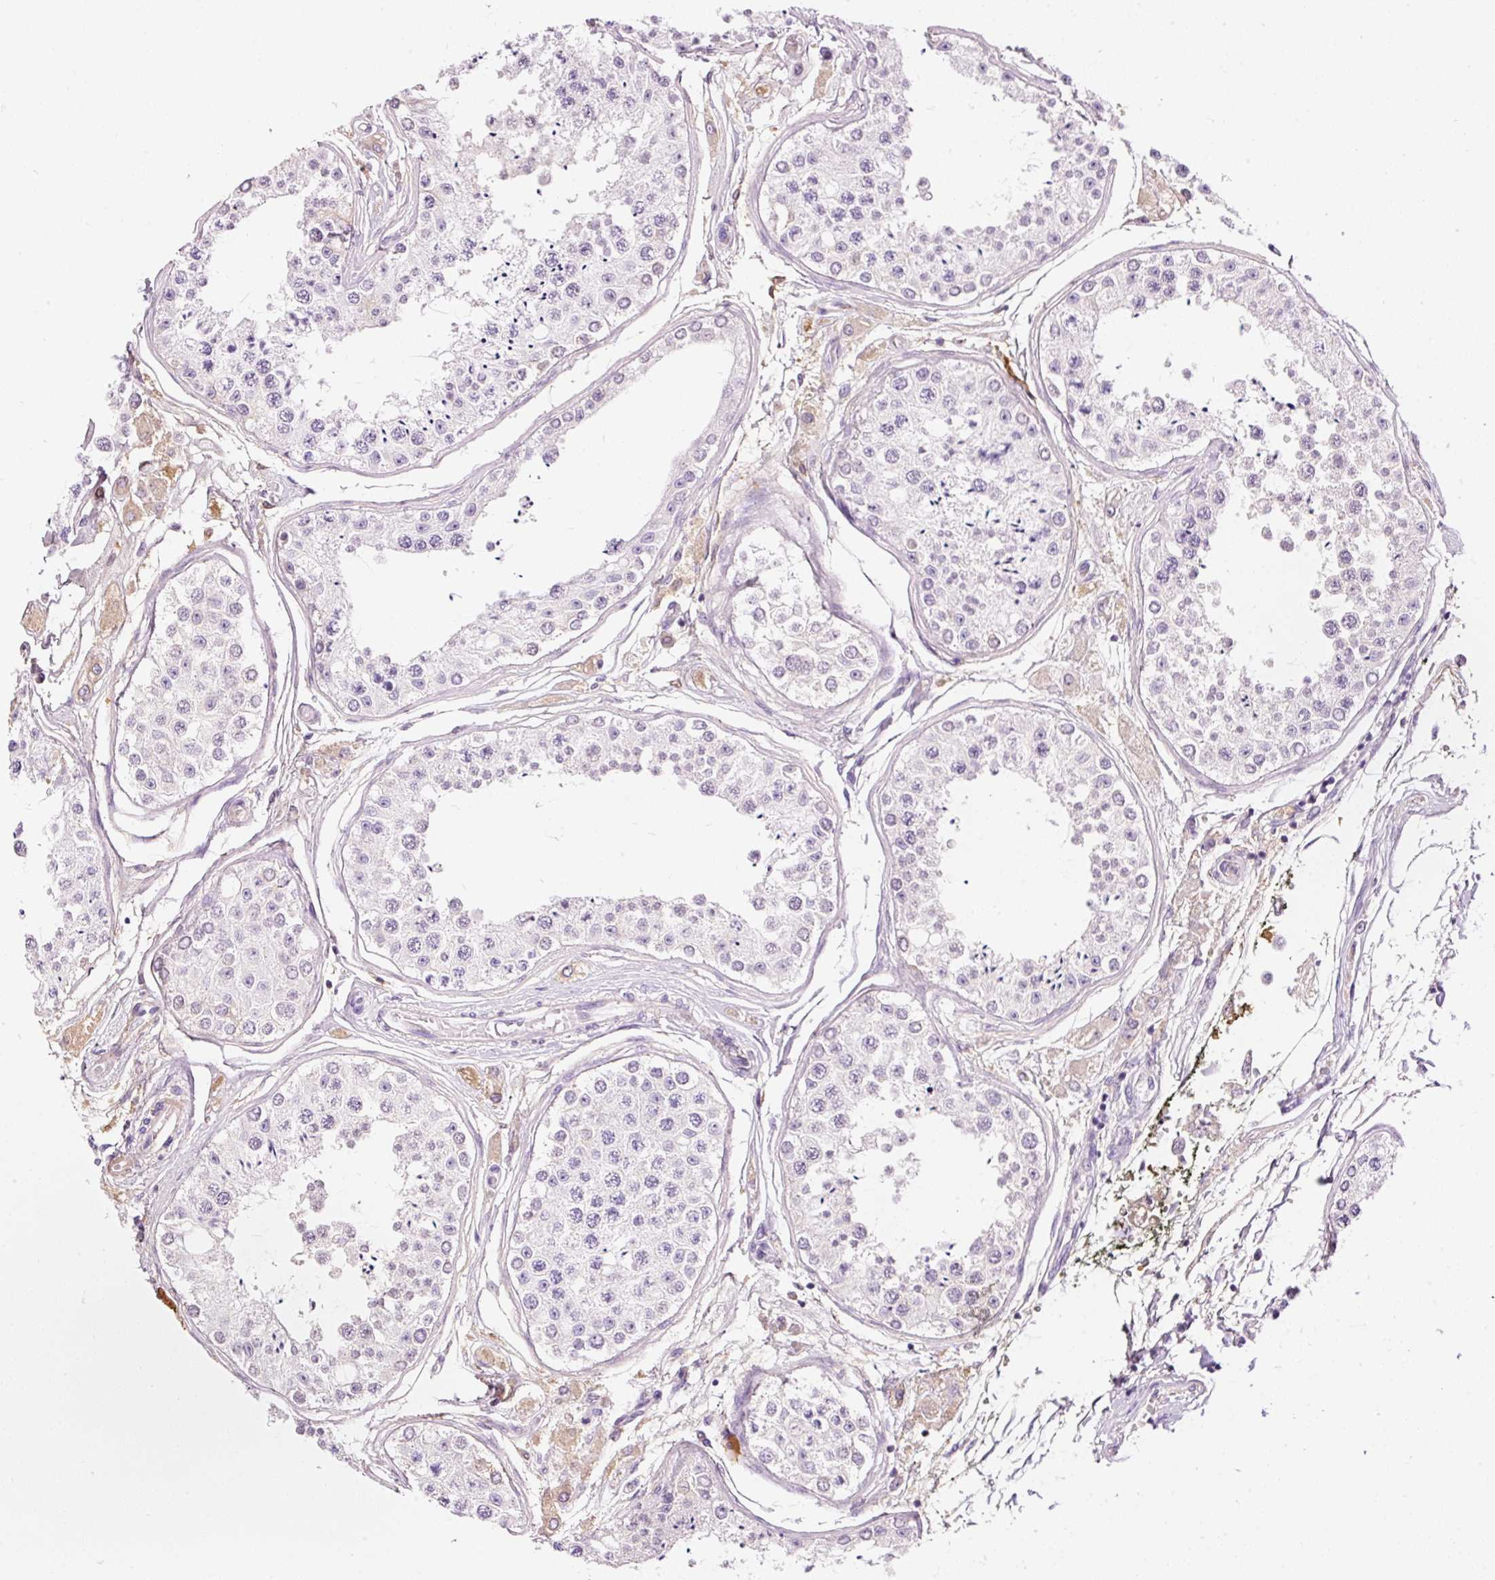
{"staining": {"intensity": "negative", "quantity": "none", "location": "none"}, "tissue": "testis", "cell_type": "Cells in seminiferous ducts", "image_type": "normal", "snomed": [{"axis": "morphology", "description": "Normal tissue, NOS"}, {"axis": "topography", "description": "Testis"}], "caption": "Immunohistochemistry (IHC) of normal human testis demonstrates no expression in cells in seminiferous ducts. (DAB (3,3'-diaminobenzidine) immunohistochemistry (IHC) visualized using brightfield microscopy, high magnification).", "gene": "PRPF38B", "patient": {"sex": "male", "age": 25}}